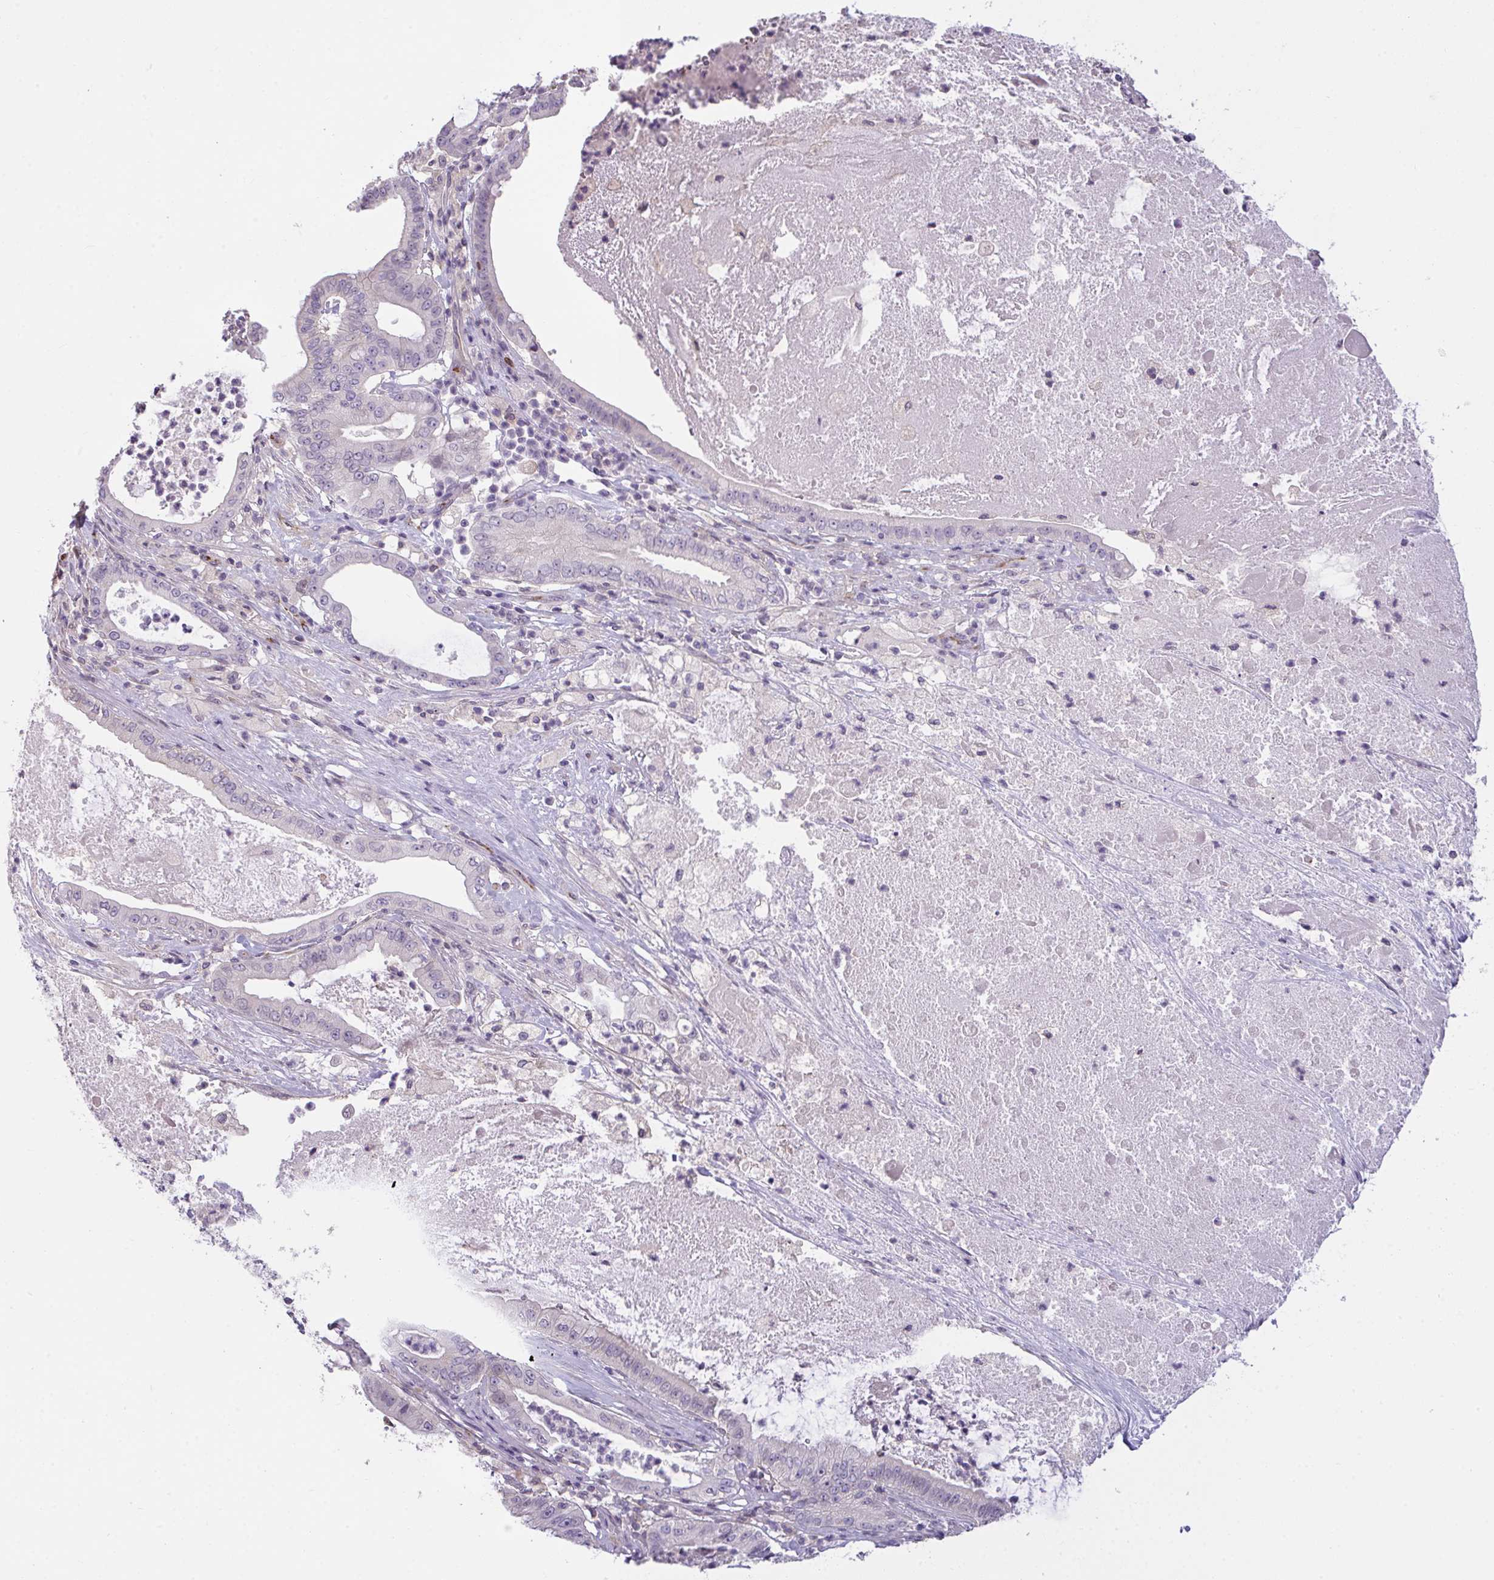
{"staining": {"intensity": "negative", "quantity": "none", "location": "none"}, "tissue": "pancreatic cancer", "cell_type": "Tumor cells", "image_type": "cancer", "snomed": [{"axis": "morphology", "description": "Adenocarcinoma, NOS"}, {"axis": "topography", "description": "Pancreas"}], "caption": "Tumor cells show no significant positivity in pancreatic cancer (adenocarcinoma).", "gene": "SEMA6B", "patient": {"sex": "male", "age": 71}}